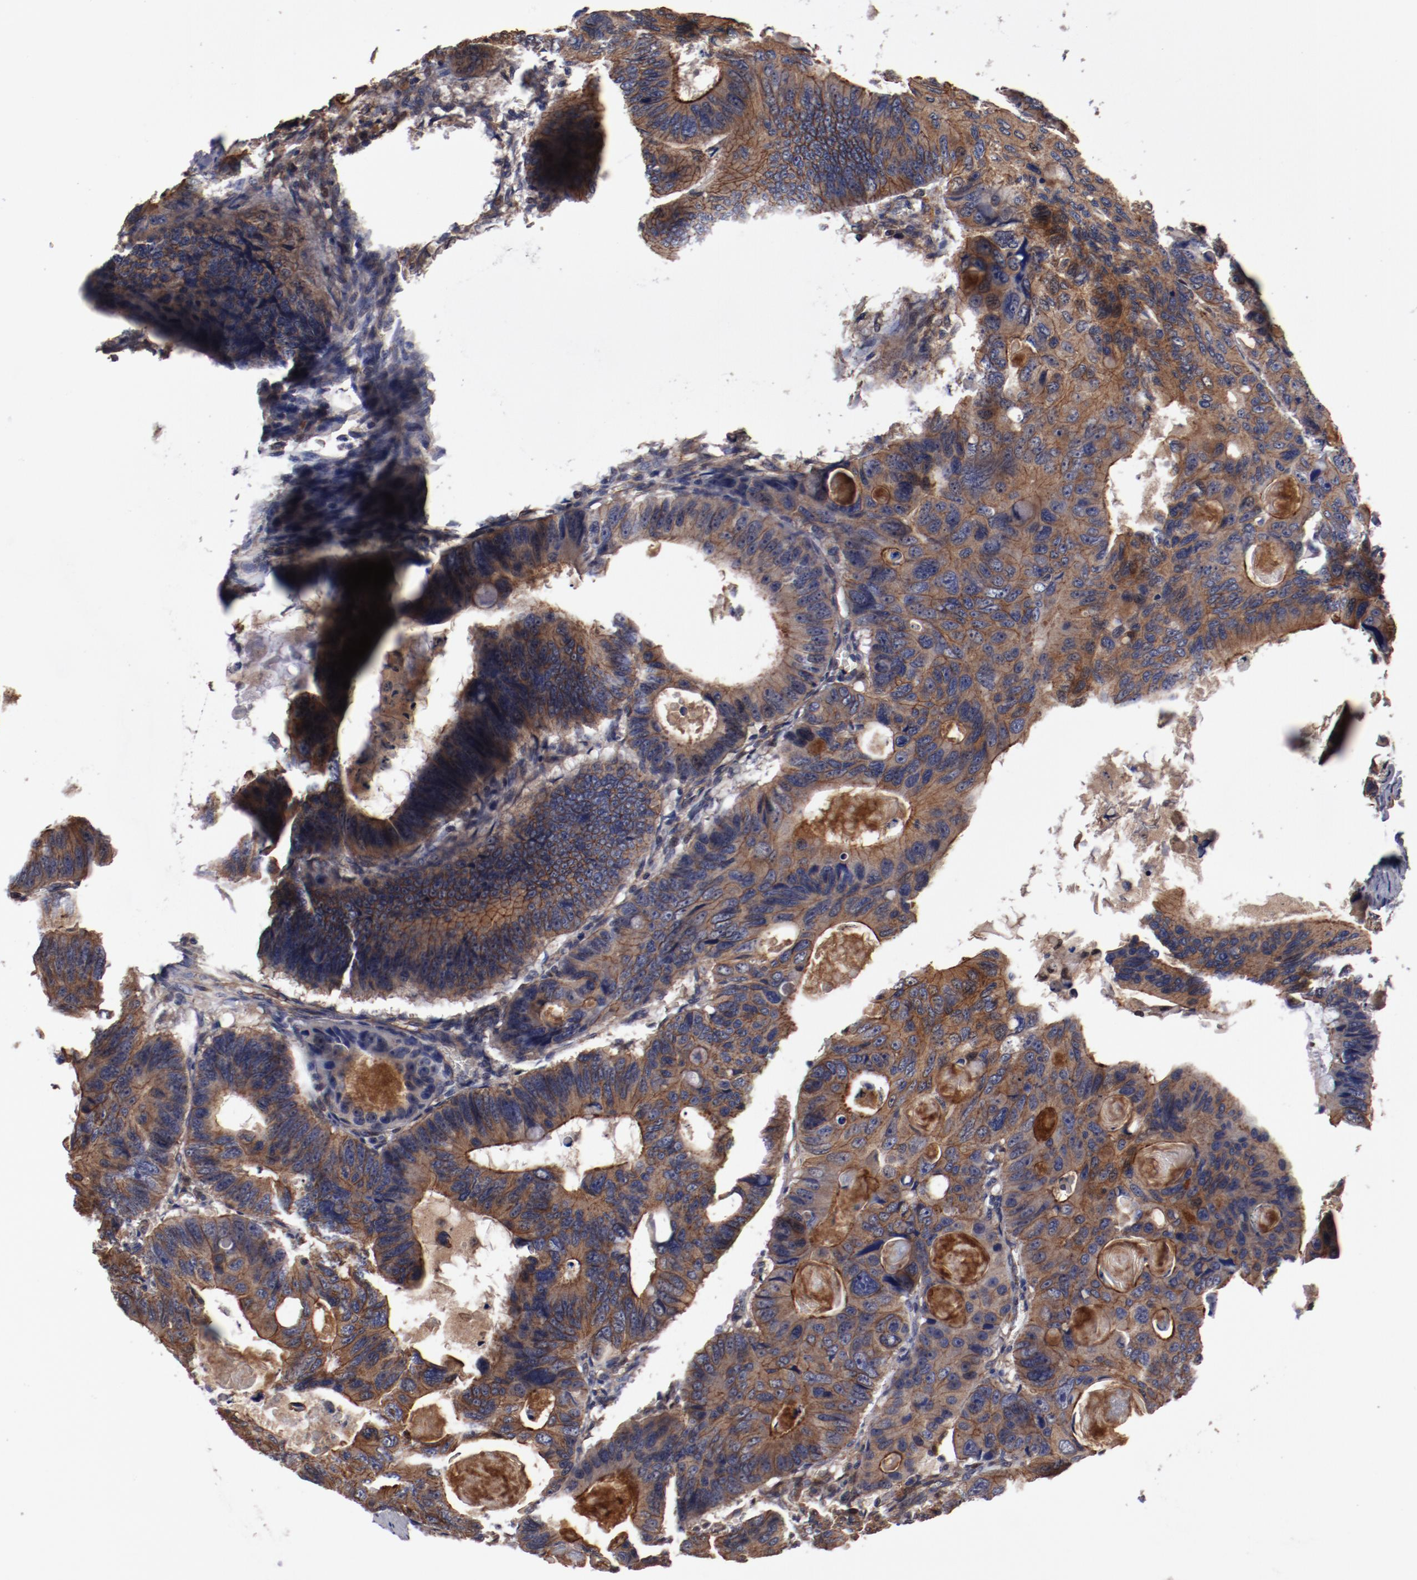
{"staining": {"intensity": "strong", "quantity": ">75%", "location": "cytoplasmic/membranous"}, "tissue": "colorectal cancer", "cell_type": "Tumor cells", "image_type": "cancer", "snomed": [{"axis": "morphology", "description": "Adenocarcinoma, NOS"}, {"axis": "topography", "description": "Colon"}], "caption": "Colorectal cancer stained with IHC exhibits strong cytoplasmic/membranous staining in approximately >75% of tumor cells.", "gene": "DNAAF2", "patient": {"sex": "female", "age": 55}}